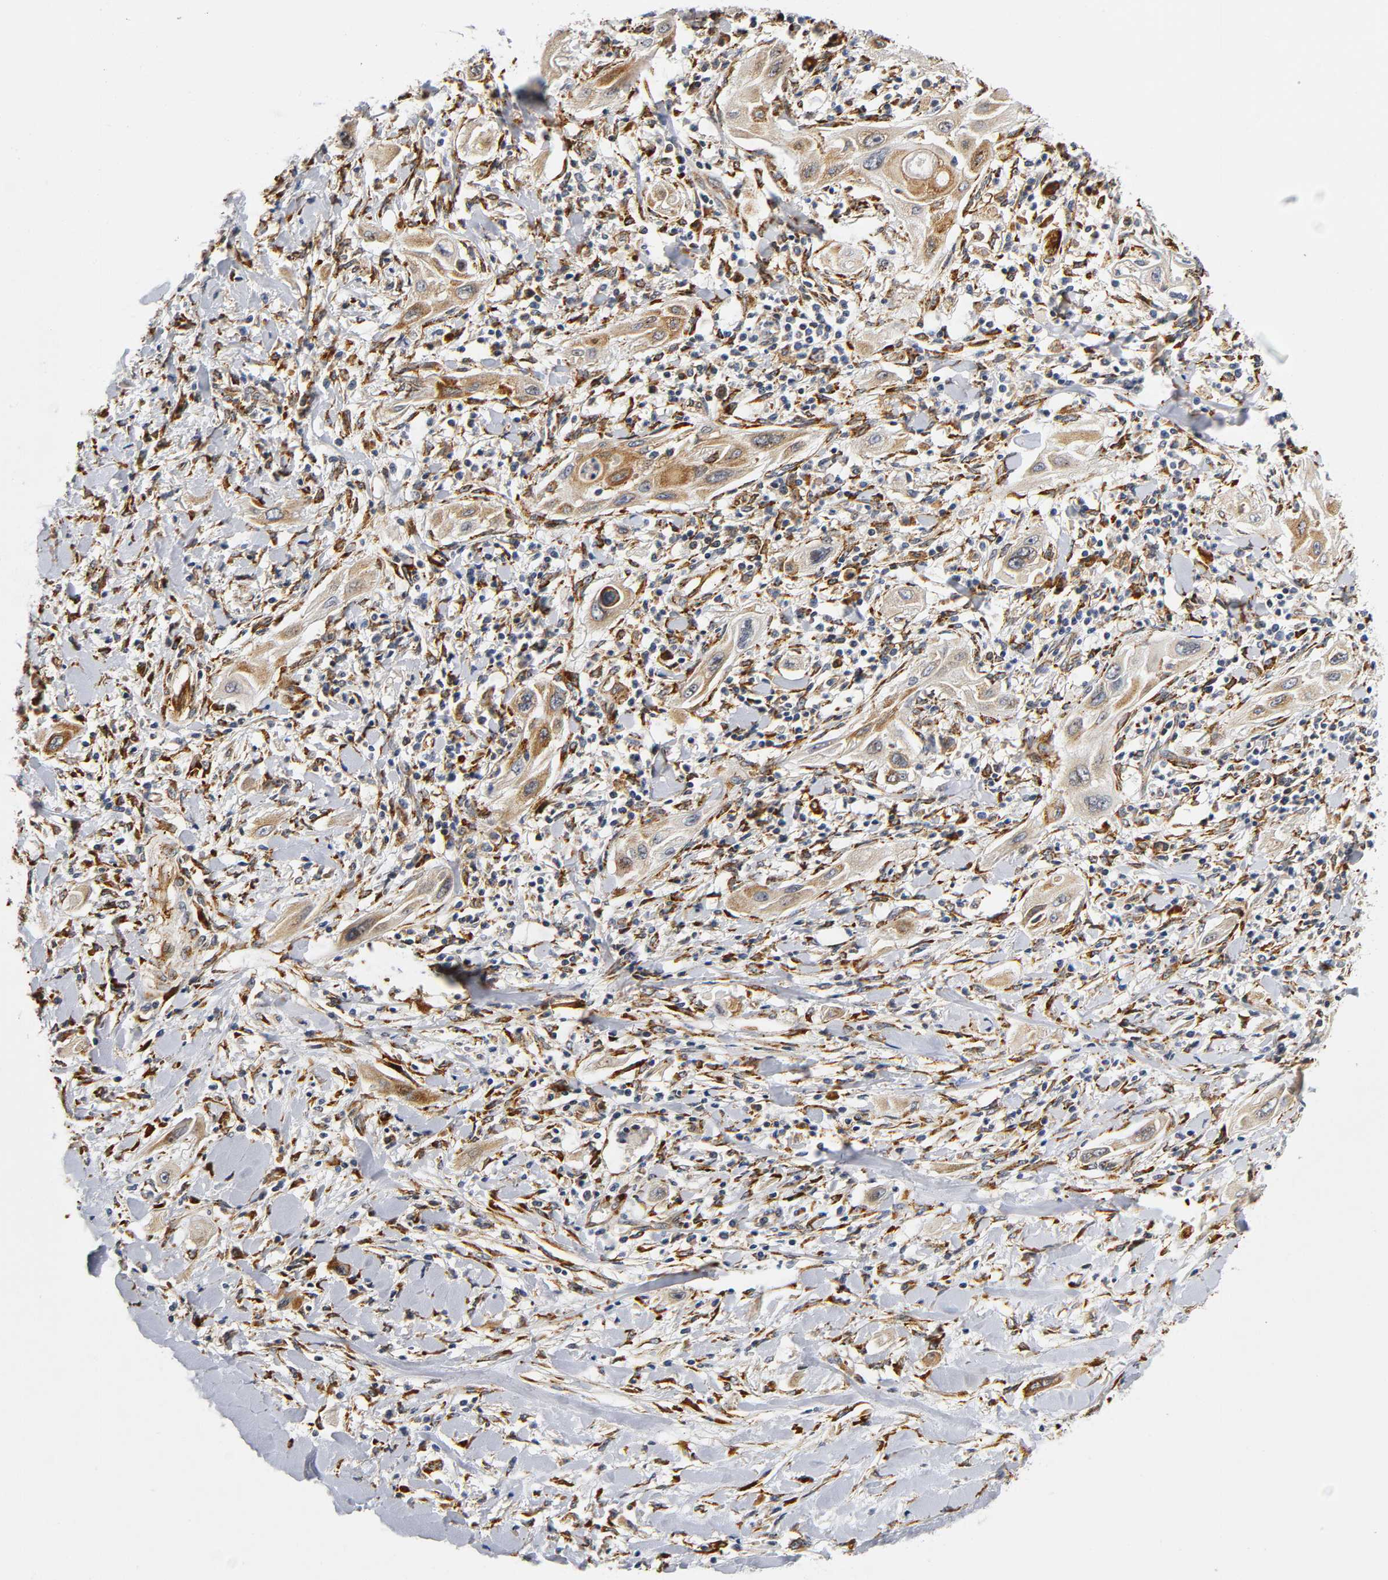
{"staining": {"intensity": "moderate", "quantity": ">75%", "location": "cytoplasmic/membranous"}, "tissue": "lung cancer", "cell_type": "Tumor cells", "image_type": "cancer", "snomed": [{"axis": "morphology", "description": "Squamous cell carcinoma, NOS"}, {"axis": "topography", "description": "Lung"}], "caption": "Protein expression analysis of lung cancer (squamous cell carcinoma) demonstrates moderate cytoplasmic/membranous staining in approximately >75% of tumor cells. (Brightfield microscopy of DAB IHC at high magnification).", "gene": "SOS2", "patient": {"sex": "female", "age": 47}}